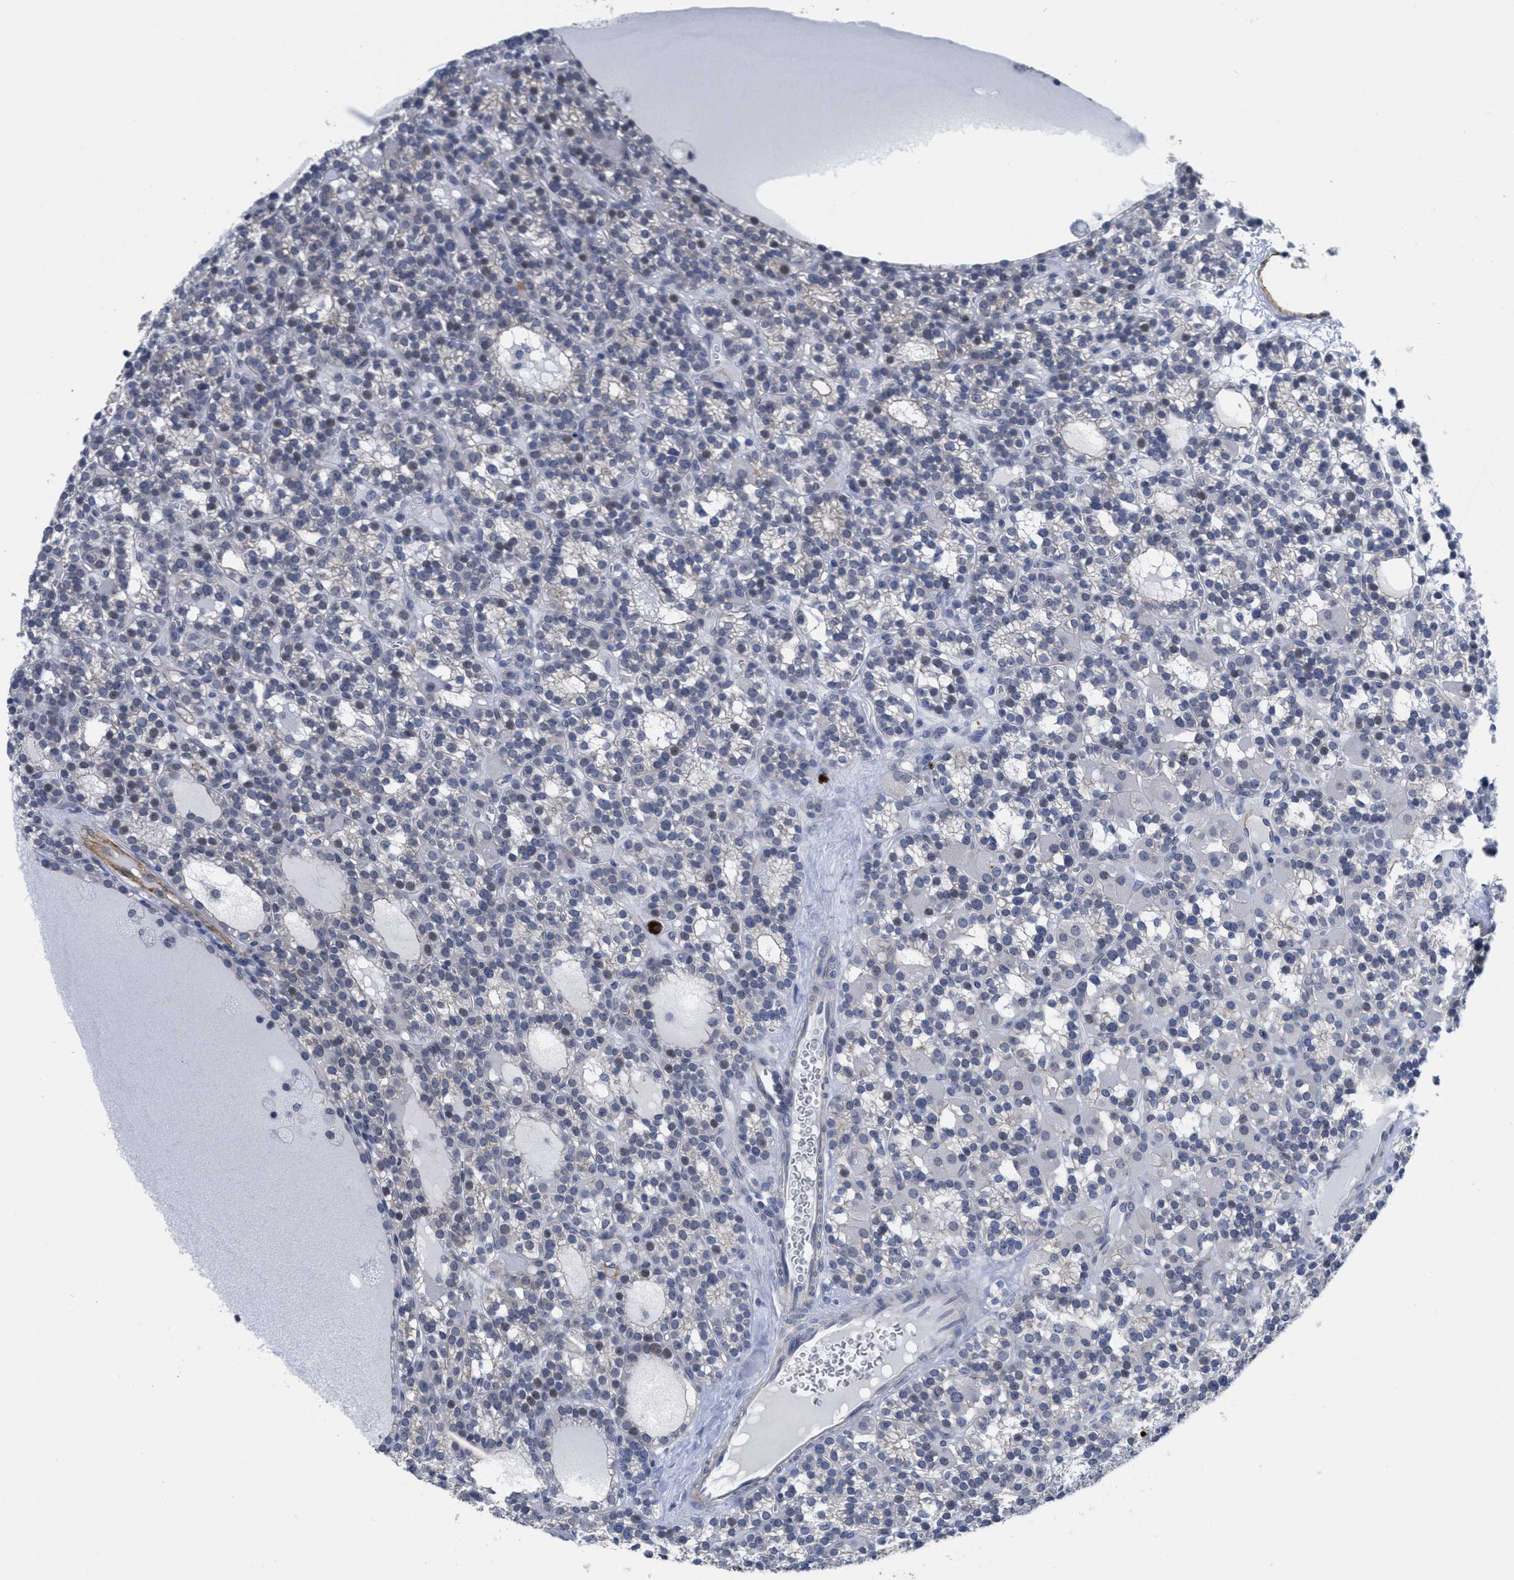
{"staining": {"intensity": "moderate", "quantity": "<25%", "location": "nuclear"}, "tissue": "parathyroid gland", "cell_type": "Glandular cells", "image_type": "normal", "snomed": [{"axis": "morphology", "description": "Normal tissue, NOS"}, {"axis": "morphology", "description": "Adenoma, NOS"}, {"axis": "topography", "description": "Parathyroid gland"}], "caption": "The micrograph exhibits immunohistochemical staining of benign parathyroid gland. There is moderate nuclear expression is present in about <25% of glandular cells.", "gene": "ACKR1", "patient": {"sex": "female", "age": 58}}